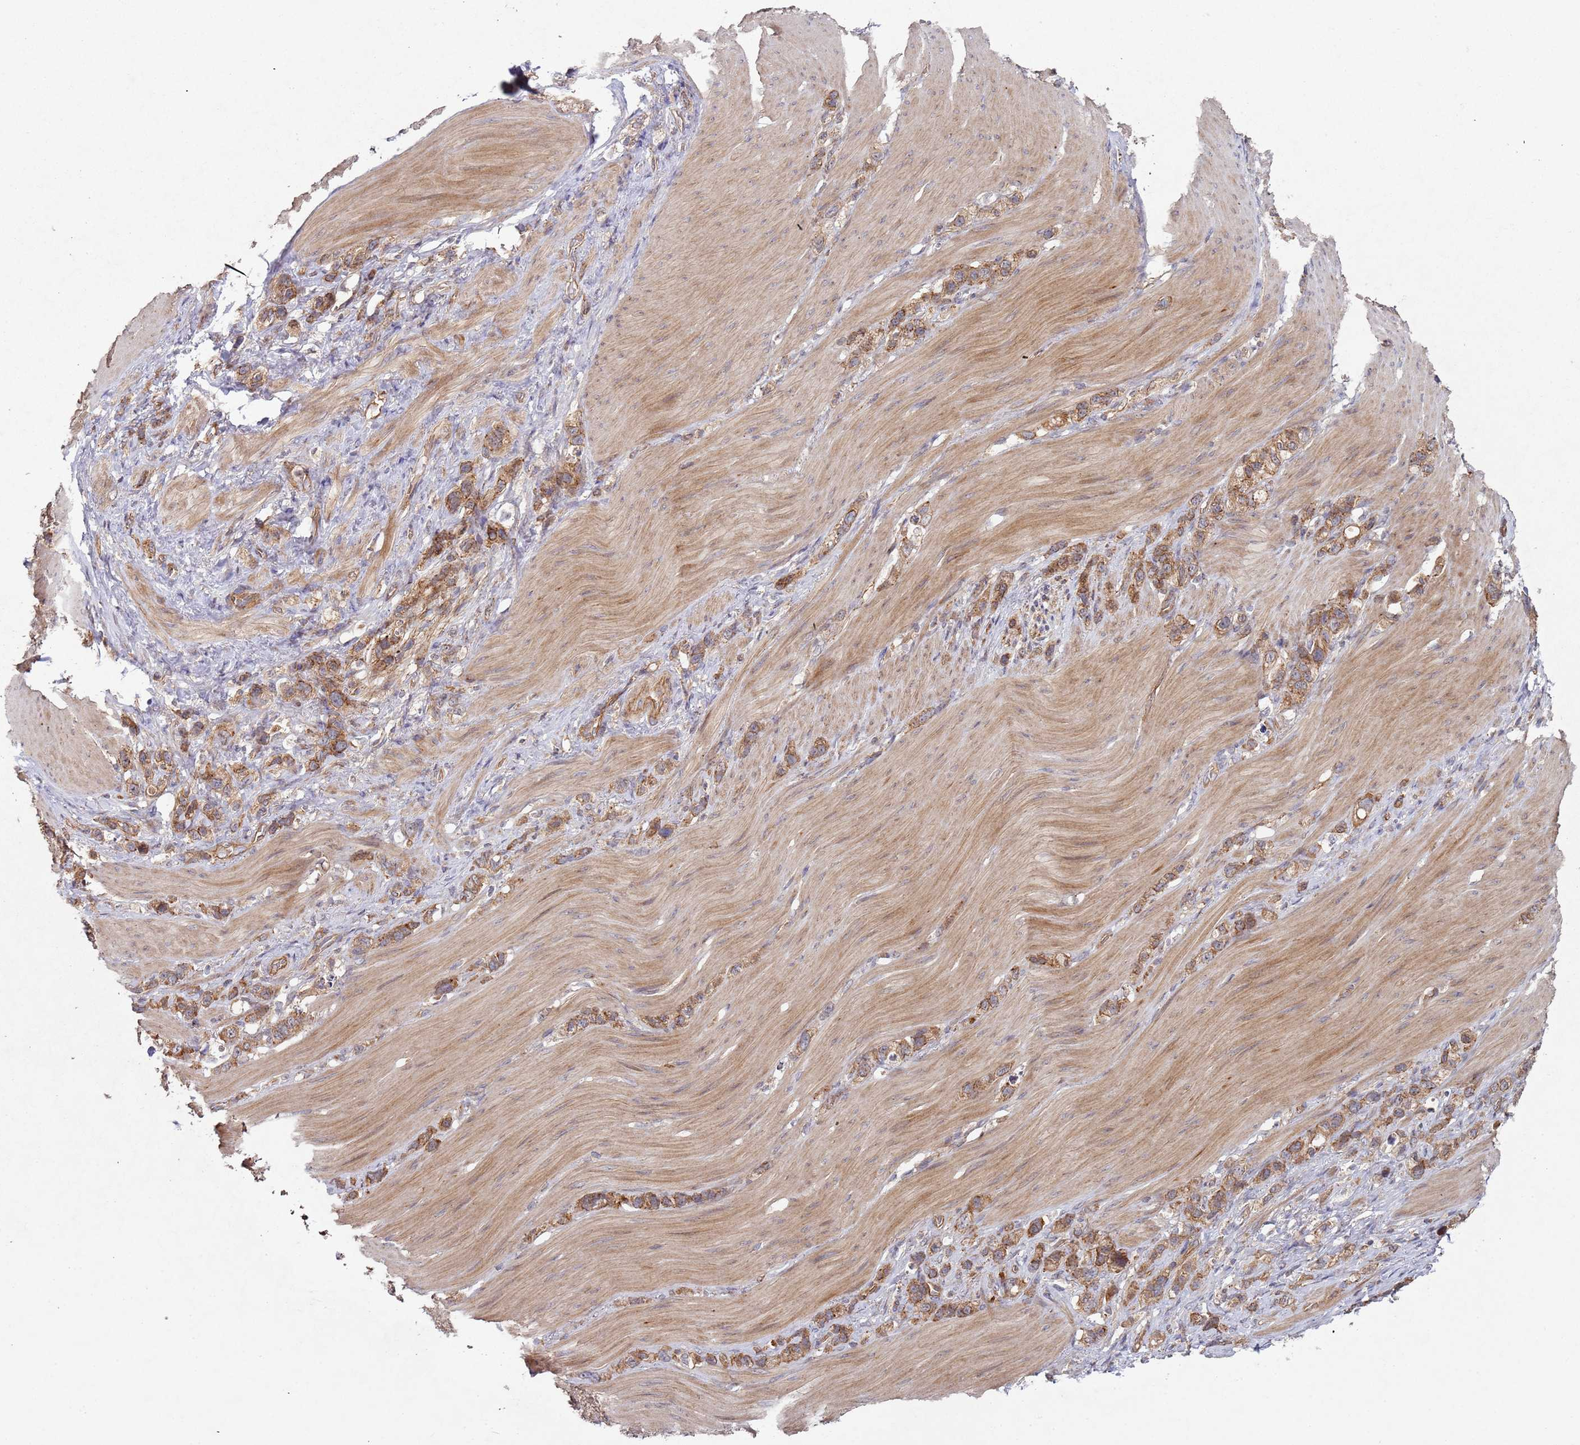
{"staining": {"intensity": "moderate", "quantity": ">75%", "location": "cytoplasmic/membranous"}, "tissue": "stomach cancer", "cell_type": "Tumor cells", "image_type": "cancer", "snomed": [{"axis": "morphology", "description": "Adenocarcinoma, NOS"}, {"axis": "topography", "description": "Stomach"}], "caption": "Protein expression analysis of human stomach adenocarcinoma reveals moderate cytoplasmic/membranous expression in approximately >75% of tumor cells.", "gene": "KANSL1L", "patient": {"sex": "female", "age": 65}}